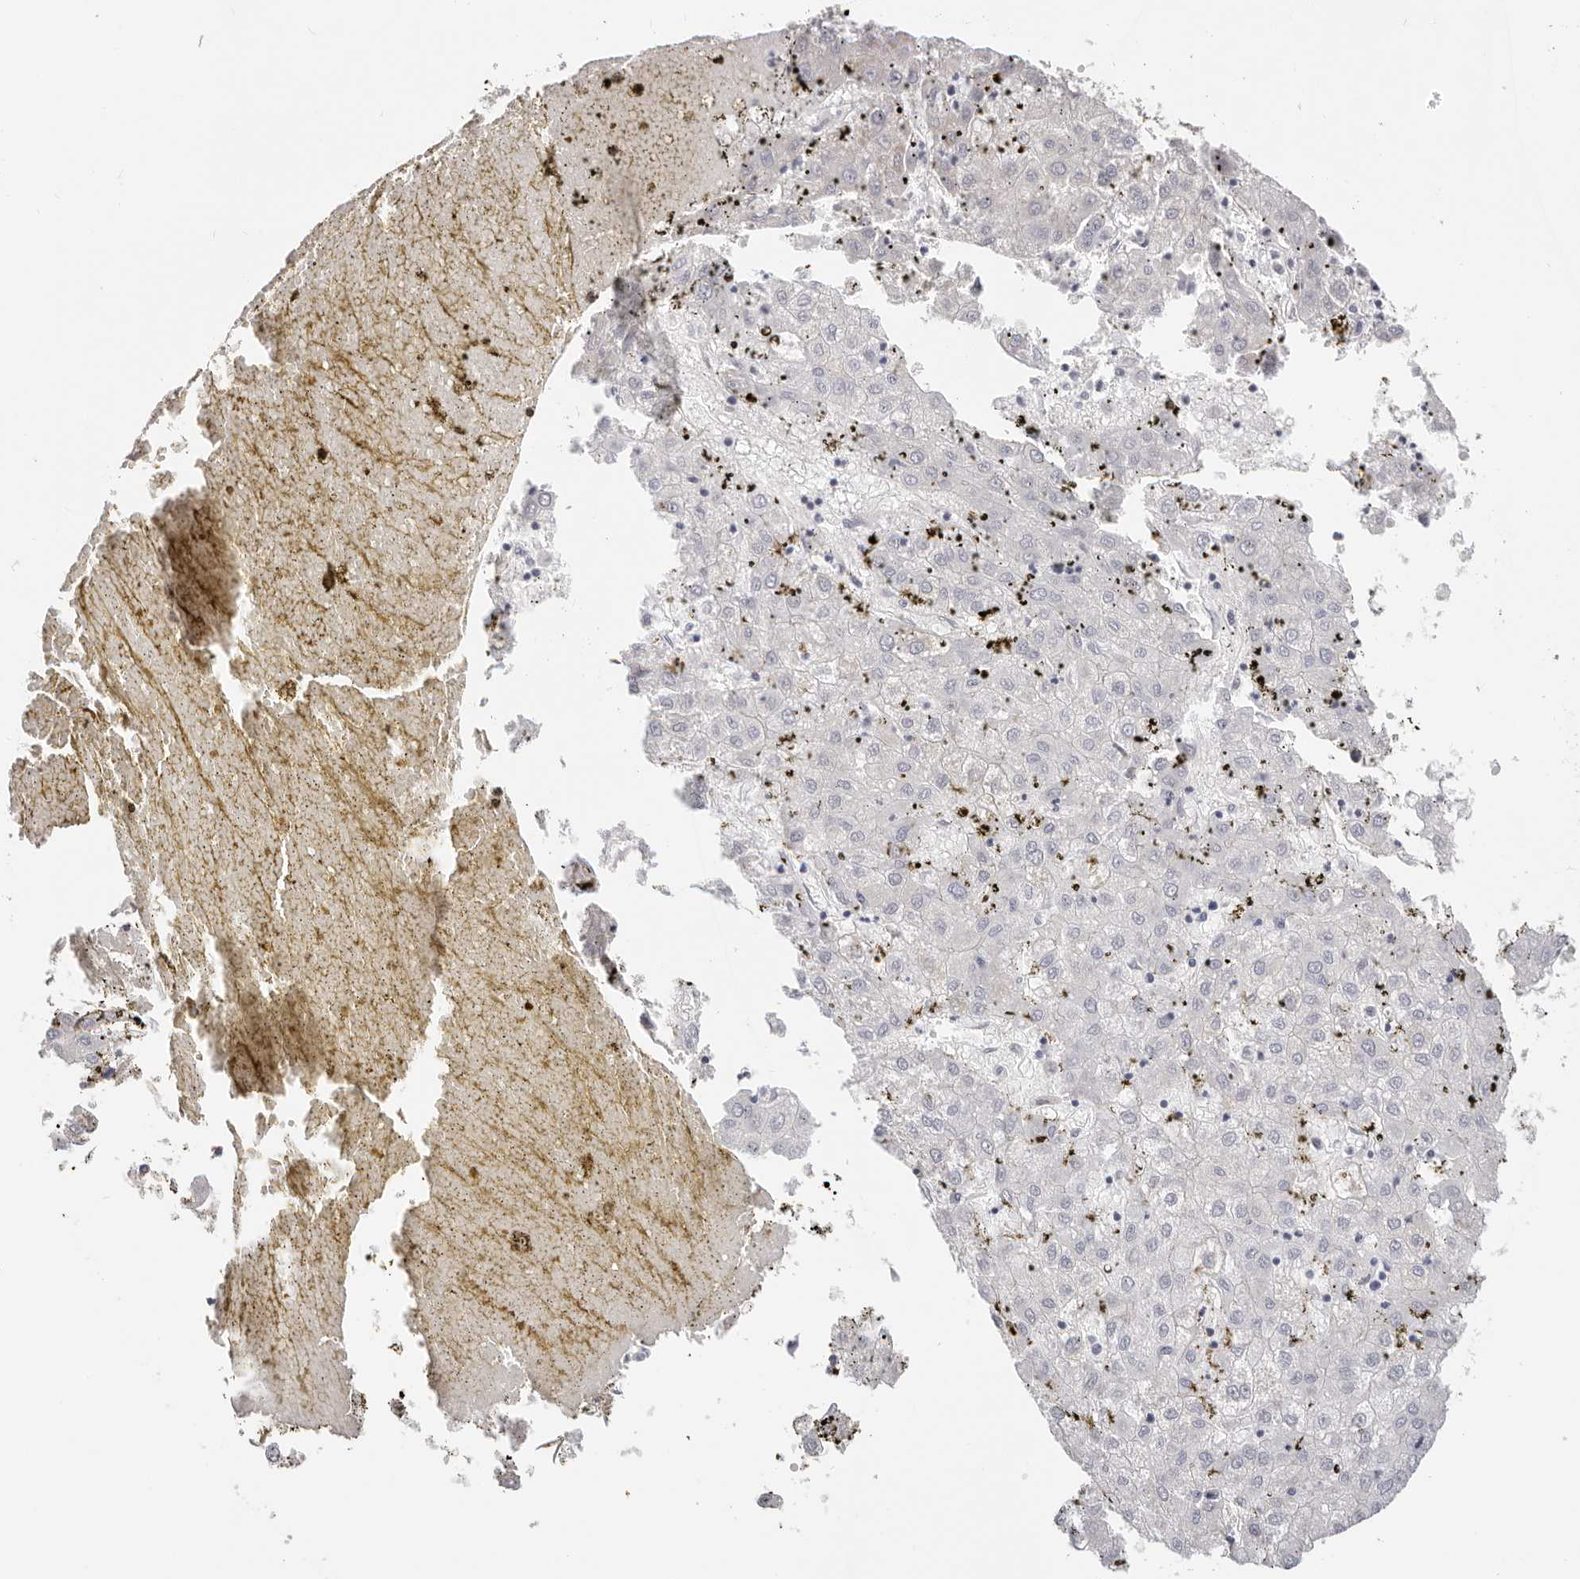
{"staining": {"intensity": "weak", "quantity": "<25%", "location": "cytoplasmic/membranous"}, "tissue": "liver cancer", "cell_type": "Tumor cells", "image_type": "cancer", "snomed": [{"axis": "morphology", "description": "Carcinoma, Hepatocellular, NOS"}, {"axis": "topography", "description": "Liver"}], "caption": "An immunohistochemistry (IHC) photomicrograph of liver cancer (hepatocellular carcinoma) is shown. There is no staining in tumor cells of liver cancer (hepatocellular carcinoma).", "gene": "AFDN", "patient": {"sex": "male", "age": 72}}